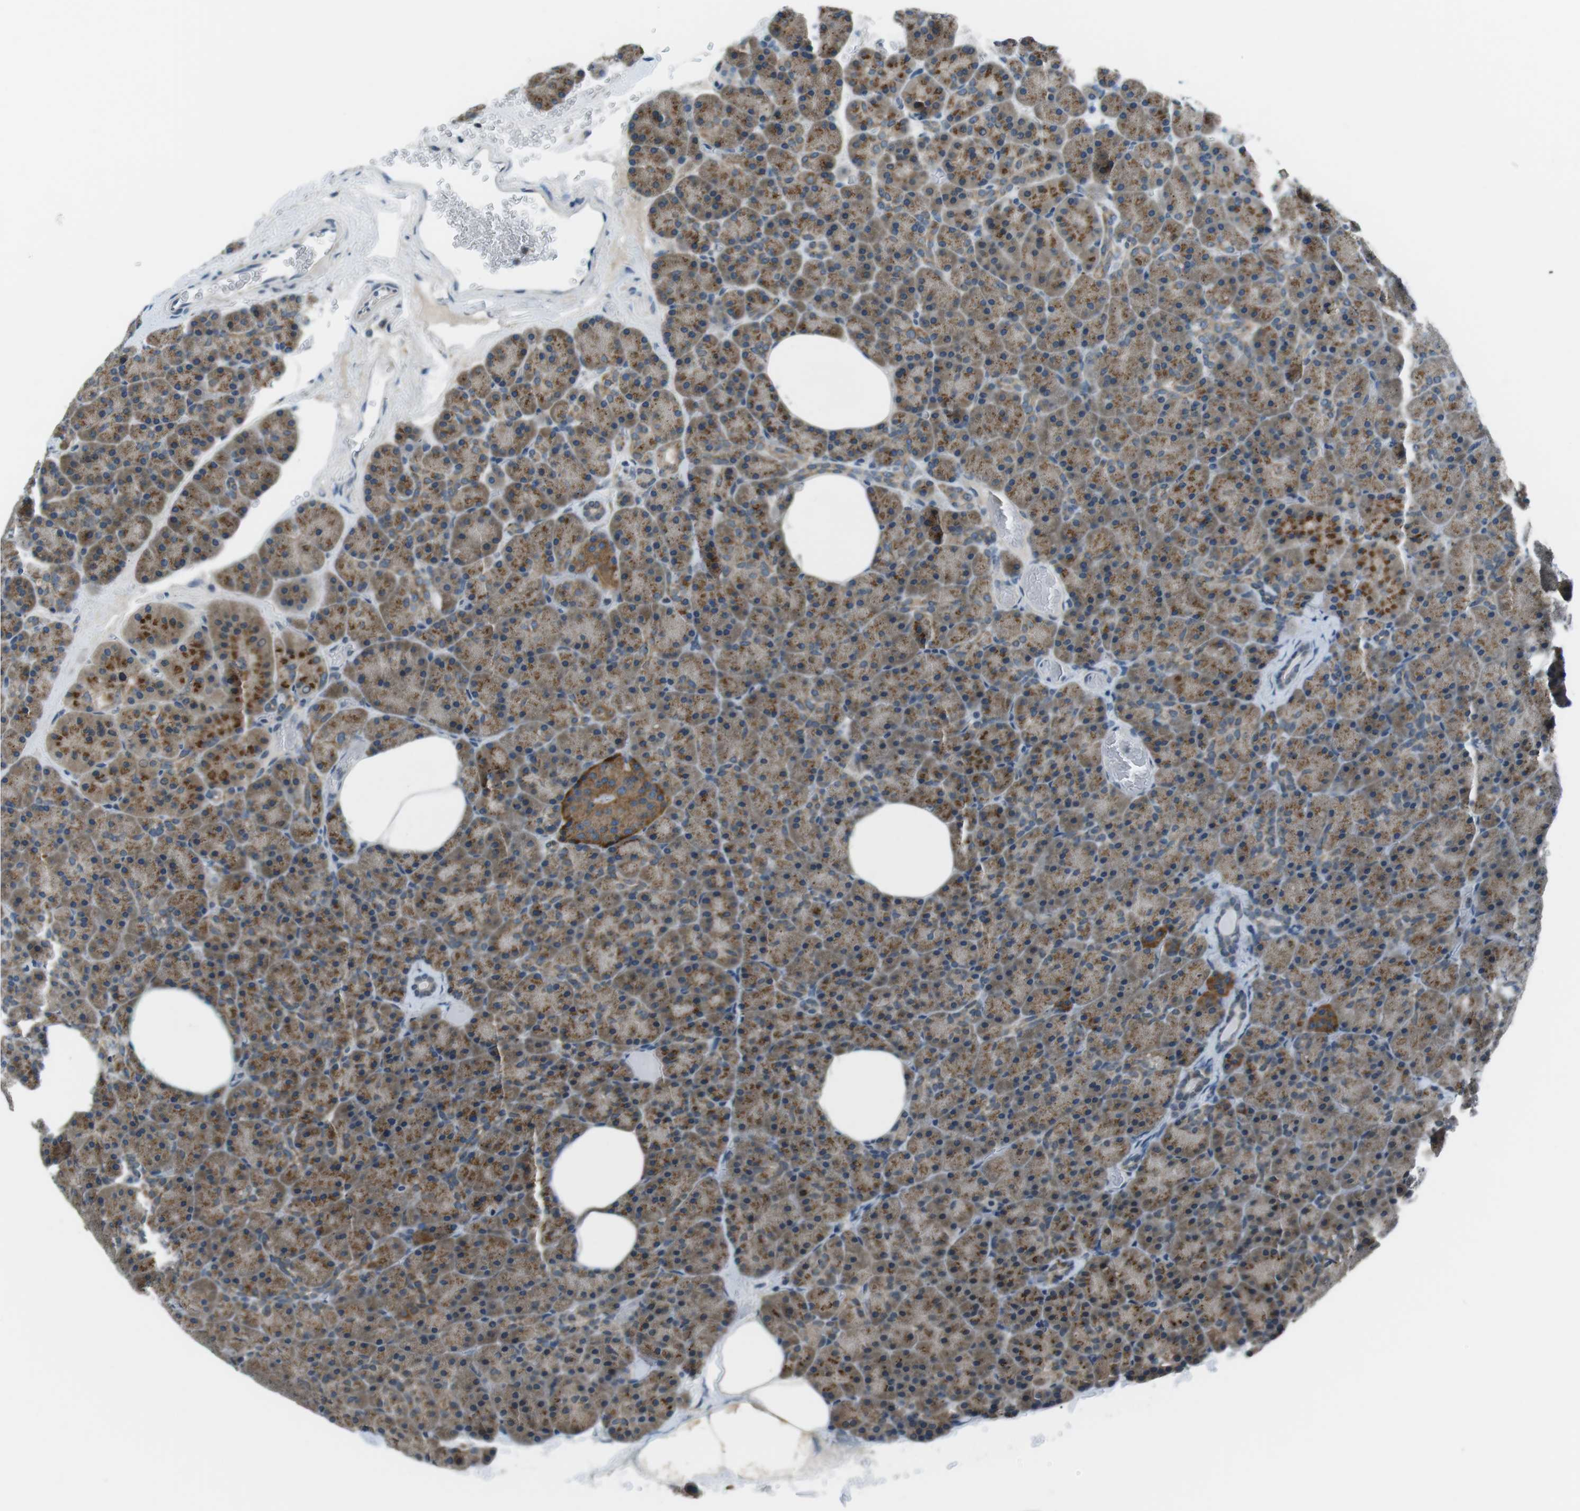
{"staining": {"intensity": "moderate", "quantity": ">75%", "location": "cytoplasmic/membranous"}, "tissue": "pancreas", "cell_type": "Exocrine glandular cells", "image_type": "normal", "snomed": [{"axis": "morphology", "description": "Normal tissue, NOS"}, {"axis": "topography", "description": "Pancreas"}], "caption": "A medium amount of moderate cytoplasmic/membranous expression is present in approximately >75% of exocrine glandular cells in unremarkable pancreas. The staining is performed using DAB (3,3'-diaminobenzidine) brown chromogen to label protein expression. The nuclei are counter-stained blue using hematoxylin.", "gene": "FAM3B", "patient": {"sex": "female", "age": 35}}